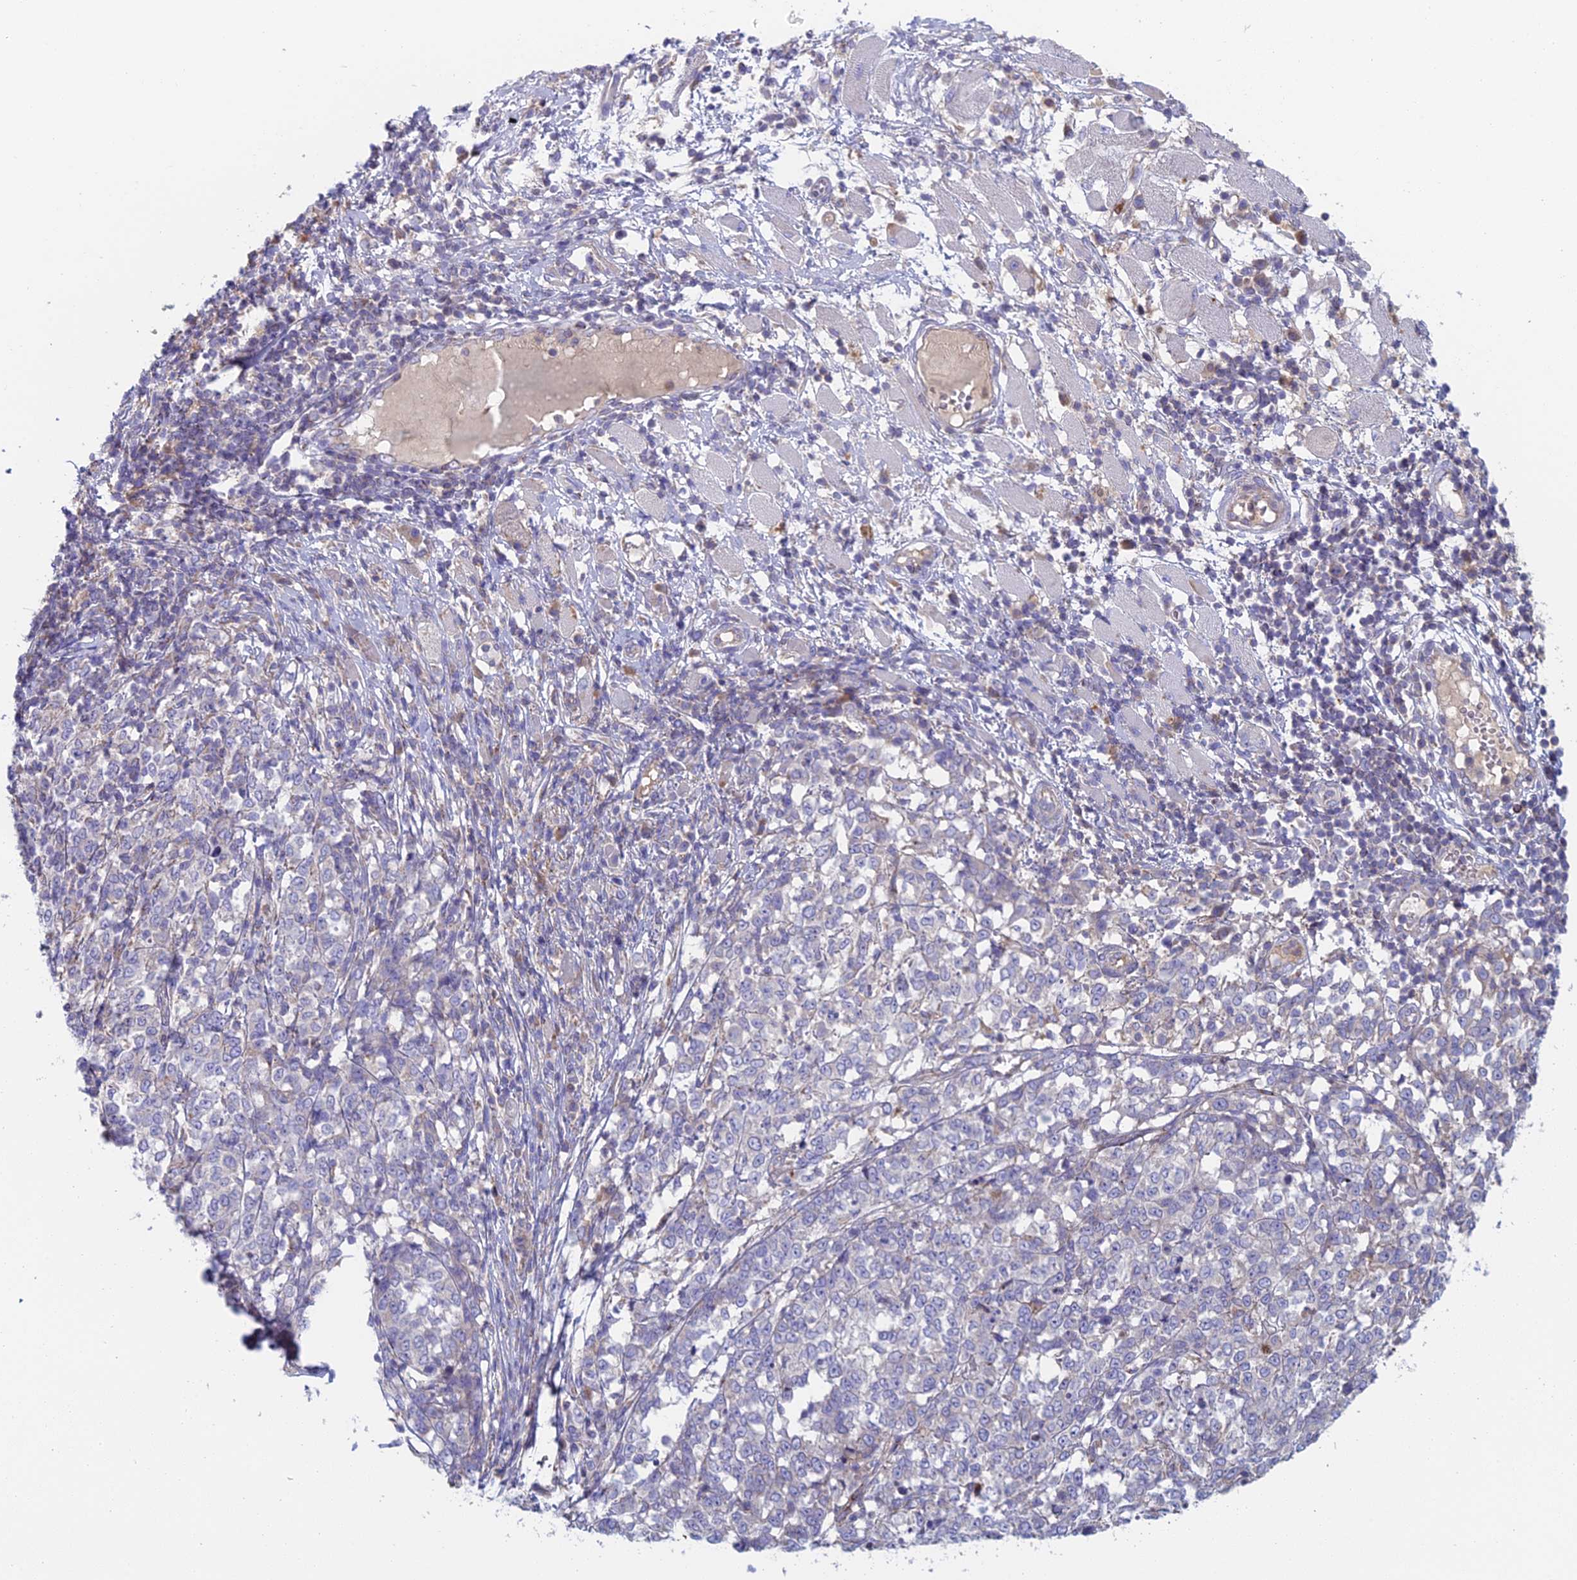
{"staining": {"intensity": "weak", "quantity": "<25%", "location": "nuclear"}, "tissue": "melanoma", "cell_type": "Tumor cells", "image_type": "cancer", "snomed": [{"axis": "morphology", "description": "Malignant melanoma, NOS"}, {"axis": "topography", "description": "Skin"}], "caption": "An immunohistochemistry (IHC) photomicrograph of malignant melanoma is shown. There is no staining in tumor cells of malignant melanoma.", "gene": "IFTAP", "patient": {"sex": "female", "age": 72}}